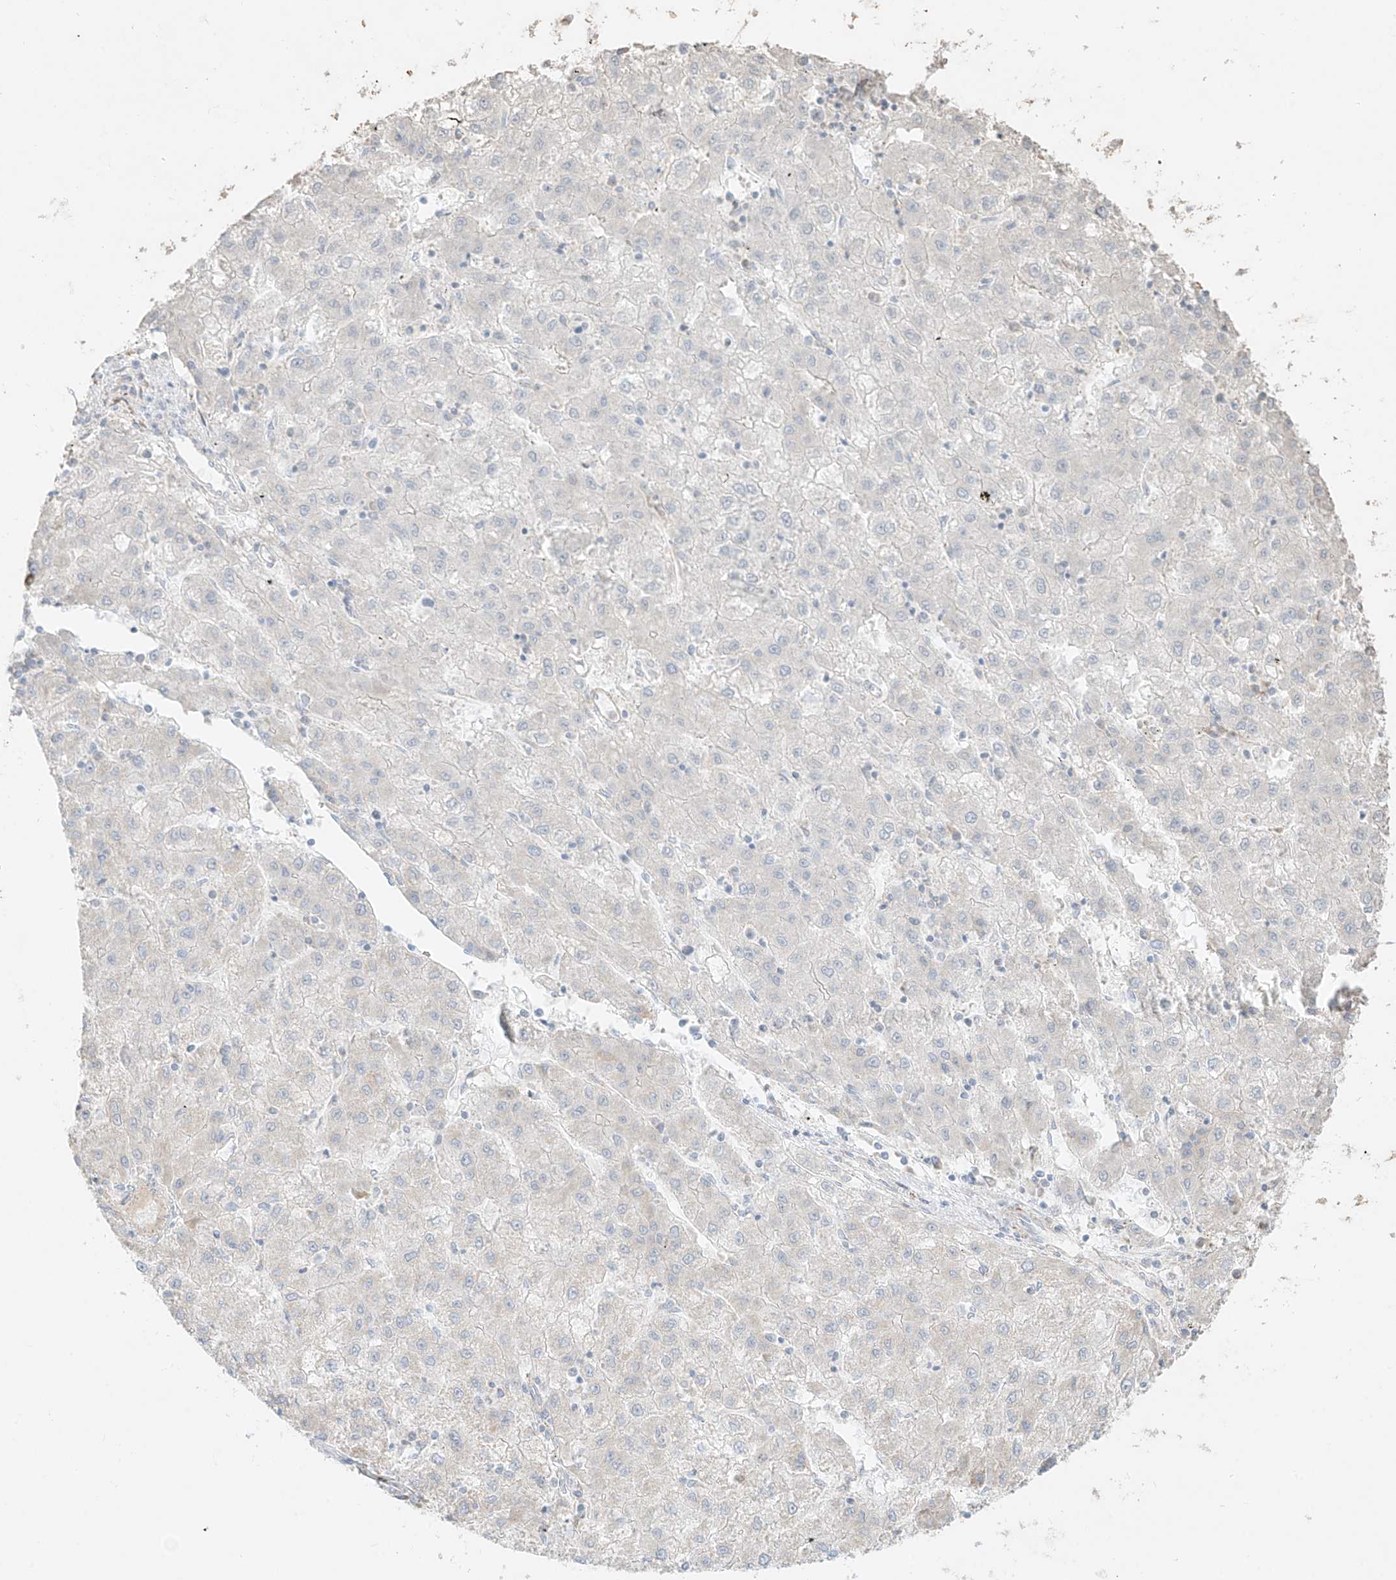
{"staining": {"intensity": "negative", "quantity": "none", "location": "none"}, "tissue": "liver cancer", "cell_type": "Tumor cells", "image_type": "cancer", "snomed": [{"axis": "morphology", "description": "Carcinoma, Hepatocellular, NOS"}, {"axis": "topography", "description": "Liver"}], "caption": "An image of liver cancer (hepatocellular carcinoma) stained for a protein exhibits no brown staining in tumor cells. (DAB (3,3'-diaminobenzidine) immunohistochemistry (IHC), high magnification).", "gene": "COLGALT2", "patient": {"sex": "male", "age": 72}}